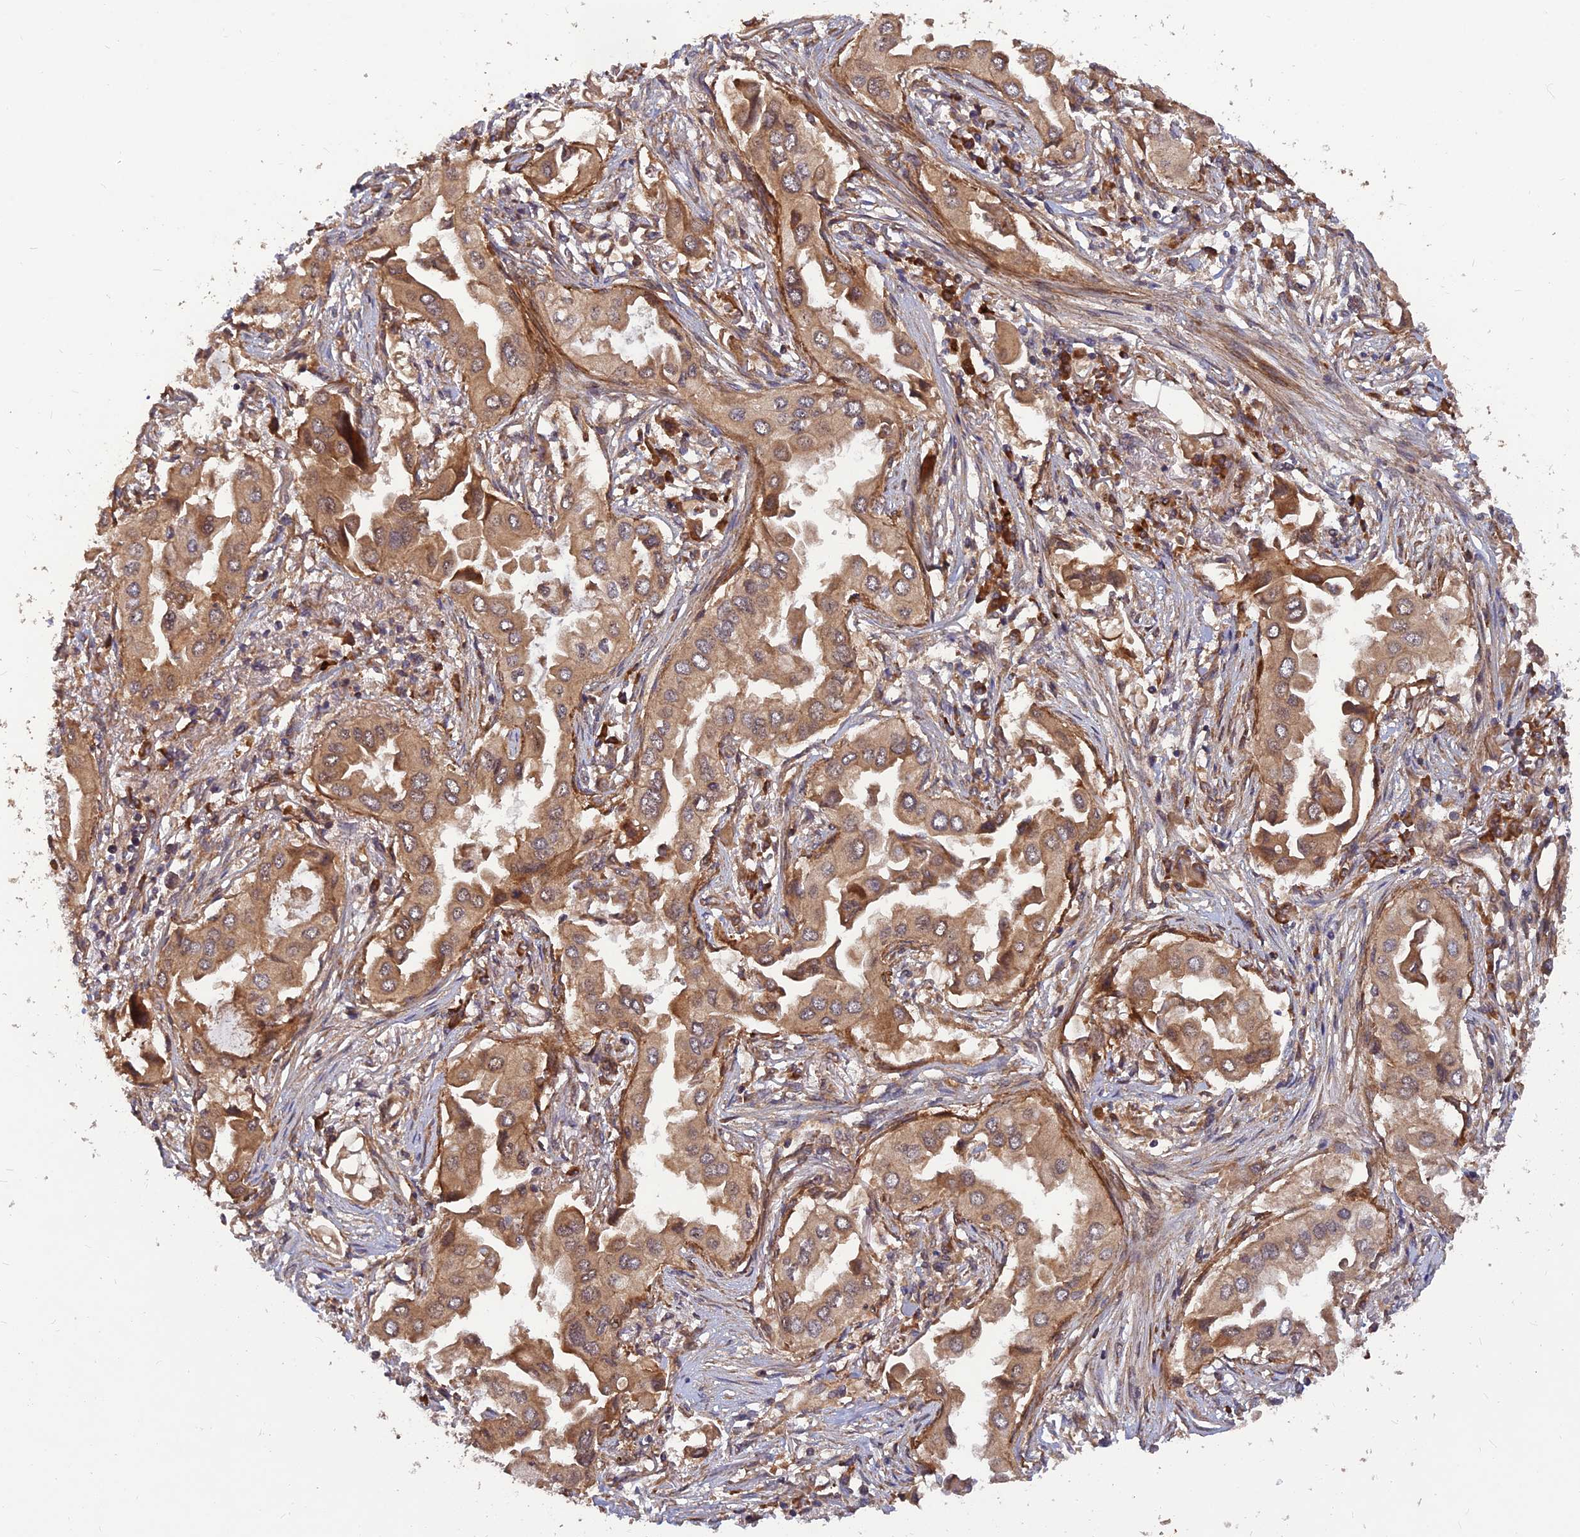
{"staining": {"intensity": "moderate", "quantity": ">75%", "location": "cytoplasmic/membranous"}, "tissue": "lung cancer", "cell_type": "Tumor cells", "image_type": "cancer", "snomed": [{"axis": "morphology", "description": "Adenocarcinoma, NOS"}, {"axis": "topography", "description": "Lung"}], "caption": "Adenocarcinoma (lung) stained with a brown dye reveals moderate cytoplasmic/membranous positive staining in approximately >75% of tumor cells.", "gene": "RELCH", "patient": {"sex": "female", "age": 76}}